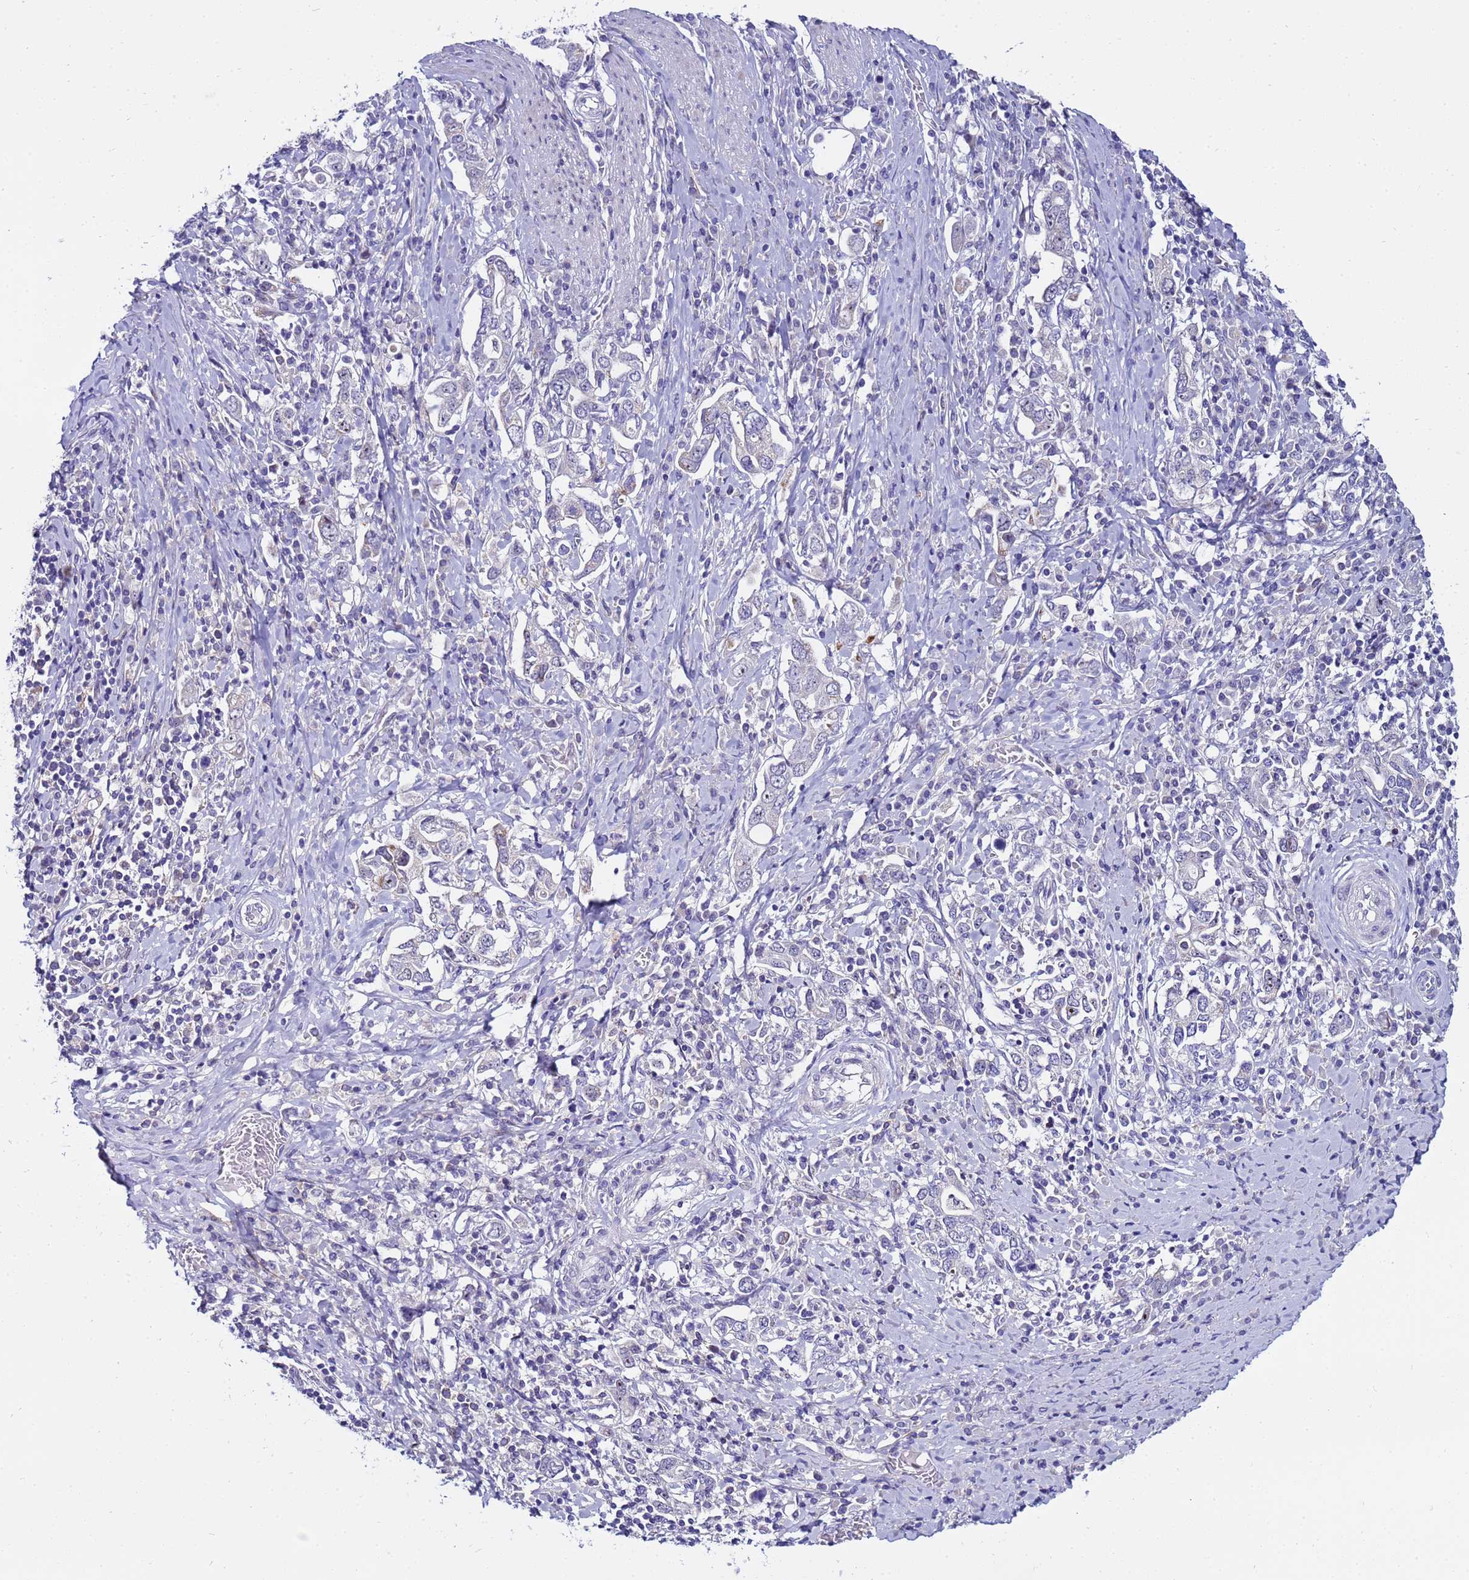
{"staining": {"intensity": "negative", "quantity": "none", "location": "none"}, "tissue": "stomach cancer", "cell_type": "Tumor cells", "image_type": "cancer", "snomed": [{"axis": "morphology", "description": "Adenocarcinoma, NOS"}, {"axis": "topography", "description": "Stomach, upper"}, {"axis": "topography", "description": "Stomach"}], "caption": "The micrograph demonstrates no staining of tumor cells in stomach cancer. The staining is performed using DAB brown chromogen with nuclei counter-stained in using hematoxylin.", "gene": "LRATD1", "patient": {"sex": "male", "age": 62}}